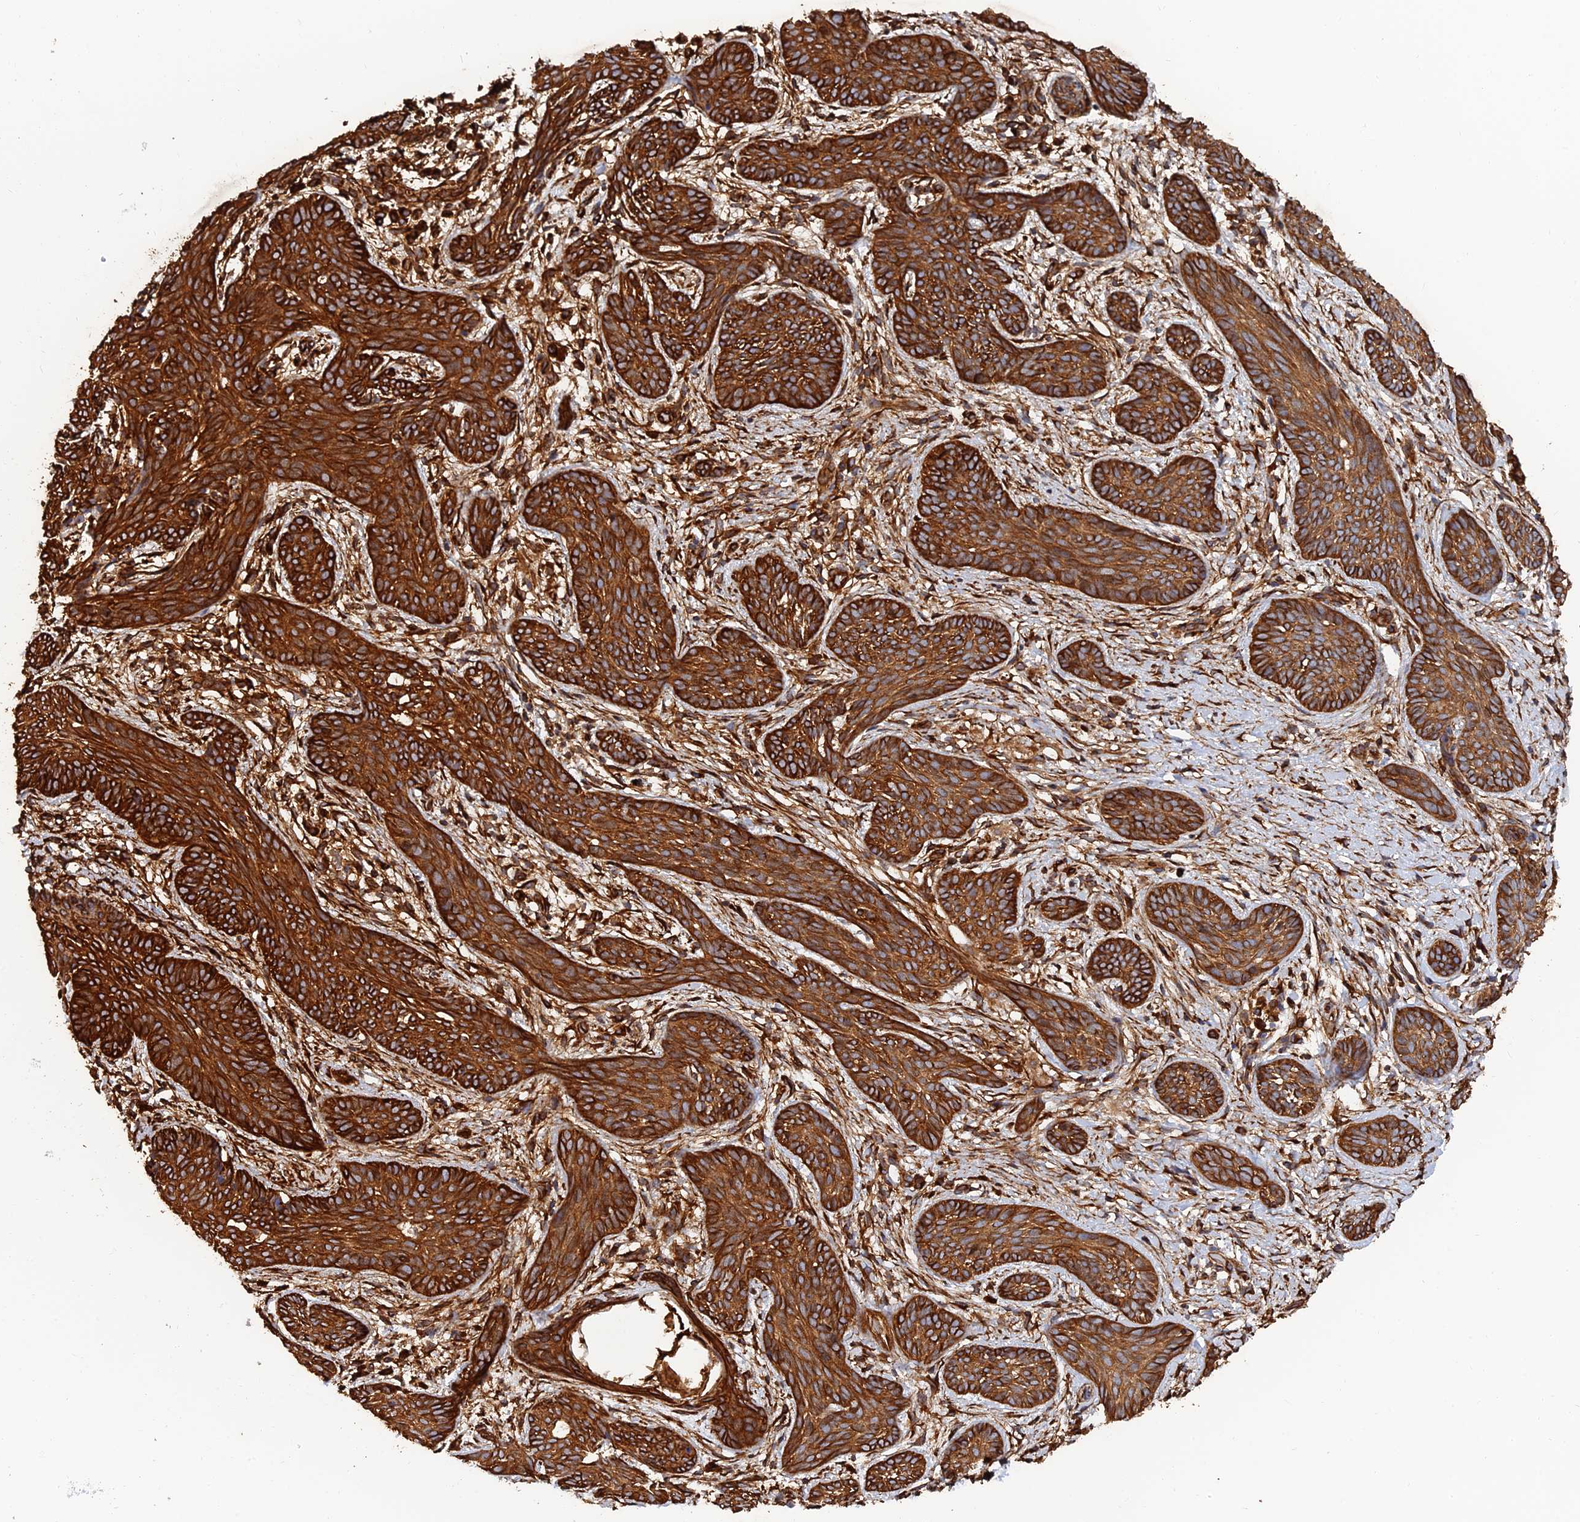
{"staining": {"intensity": "strong", "quantity": ">75%", "location": "cytoplasmic/membranous"}, "tissue": "skin cancer", "cell_type": "Tumor cells", "image_type": "cancer", "snomed": [{"axis": "morphology", "description": "Basal cell carcinoma"}, {"axis": "topography", "description": "Skin"}], "caption": "A brown stain shows strong cytoplasmic/membranous expression of a protein in basal cell carcinoma (skin) tumor cells. (Stains: DAB (3,3'-diaminobenzidine) in brown, nuclei in blue, Microscopy: brightfield microscopy at high magnification).", "gene": "WBP11", "patient": {"sex": "female", "age": 81}}